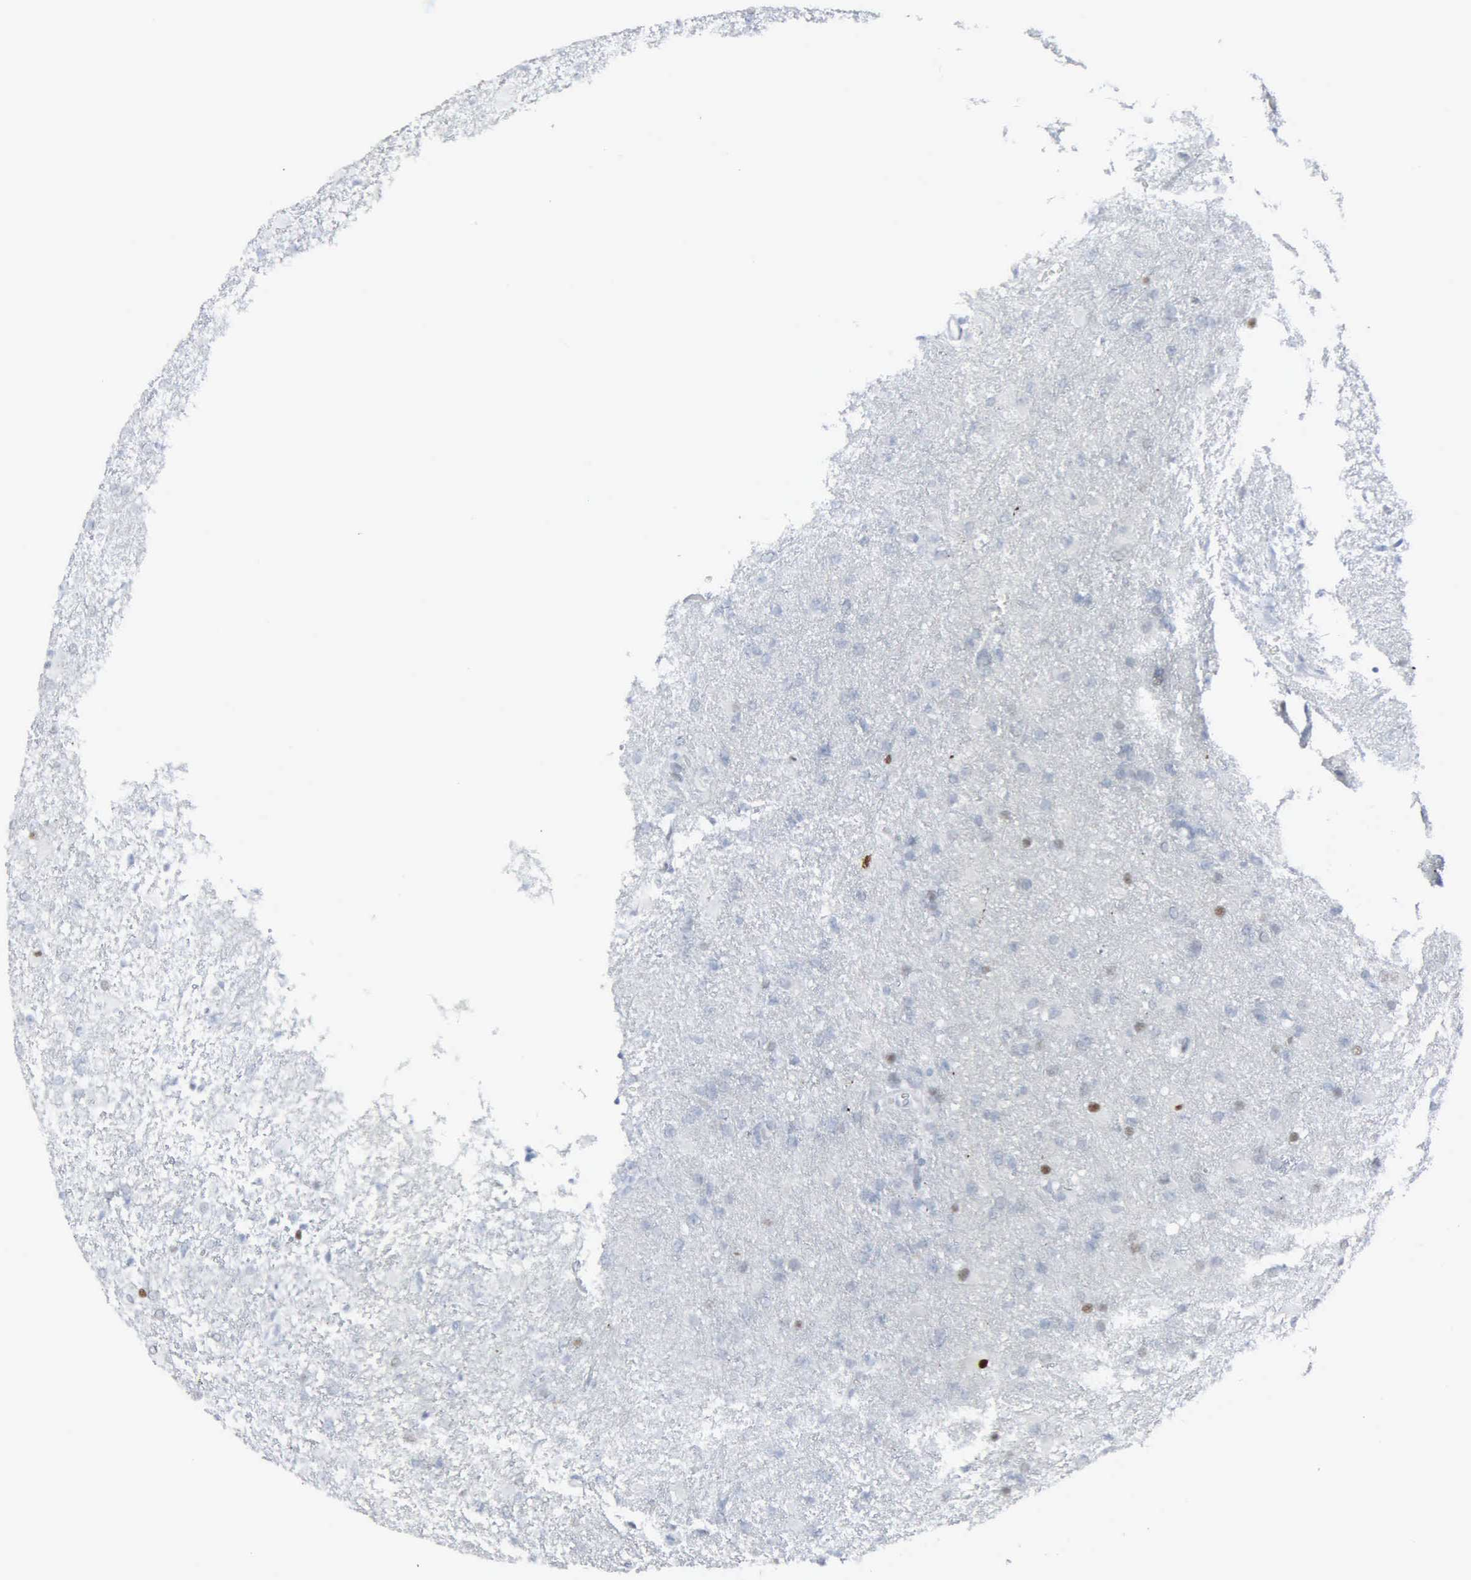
{"staining": {"intensity": "negative", "quantity": "none", "location": "none"}, "tissue": "glioma", "cell_type": "Tumor cells", "image_type": "cancer", "snomed": [{"axis": "morphology", "description": "Glioma, malignant, High grade"}, {"axis": "topography", "description": "Brain"}], "caption": "Protein analysis of glioma demonstrates no significant expression in tumor cells.", "gene": "CCND3", "patient": {"sex": "male", "age": 68}}